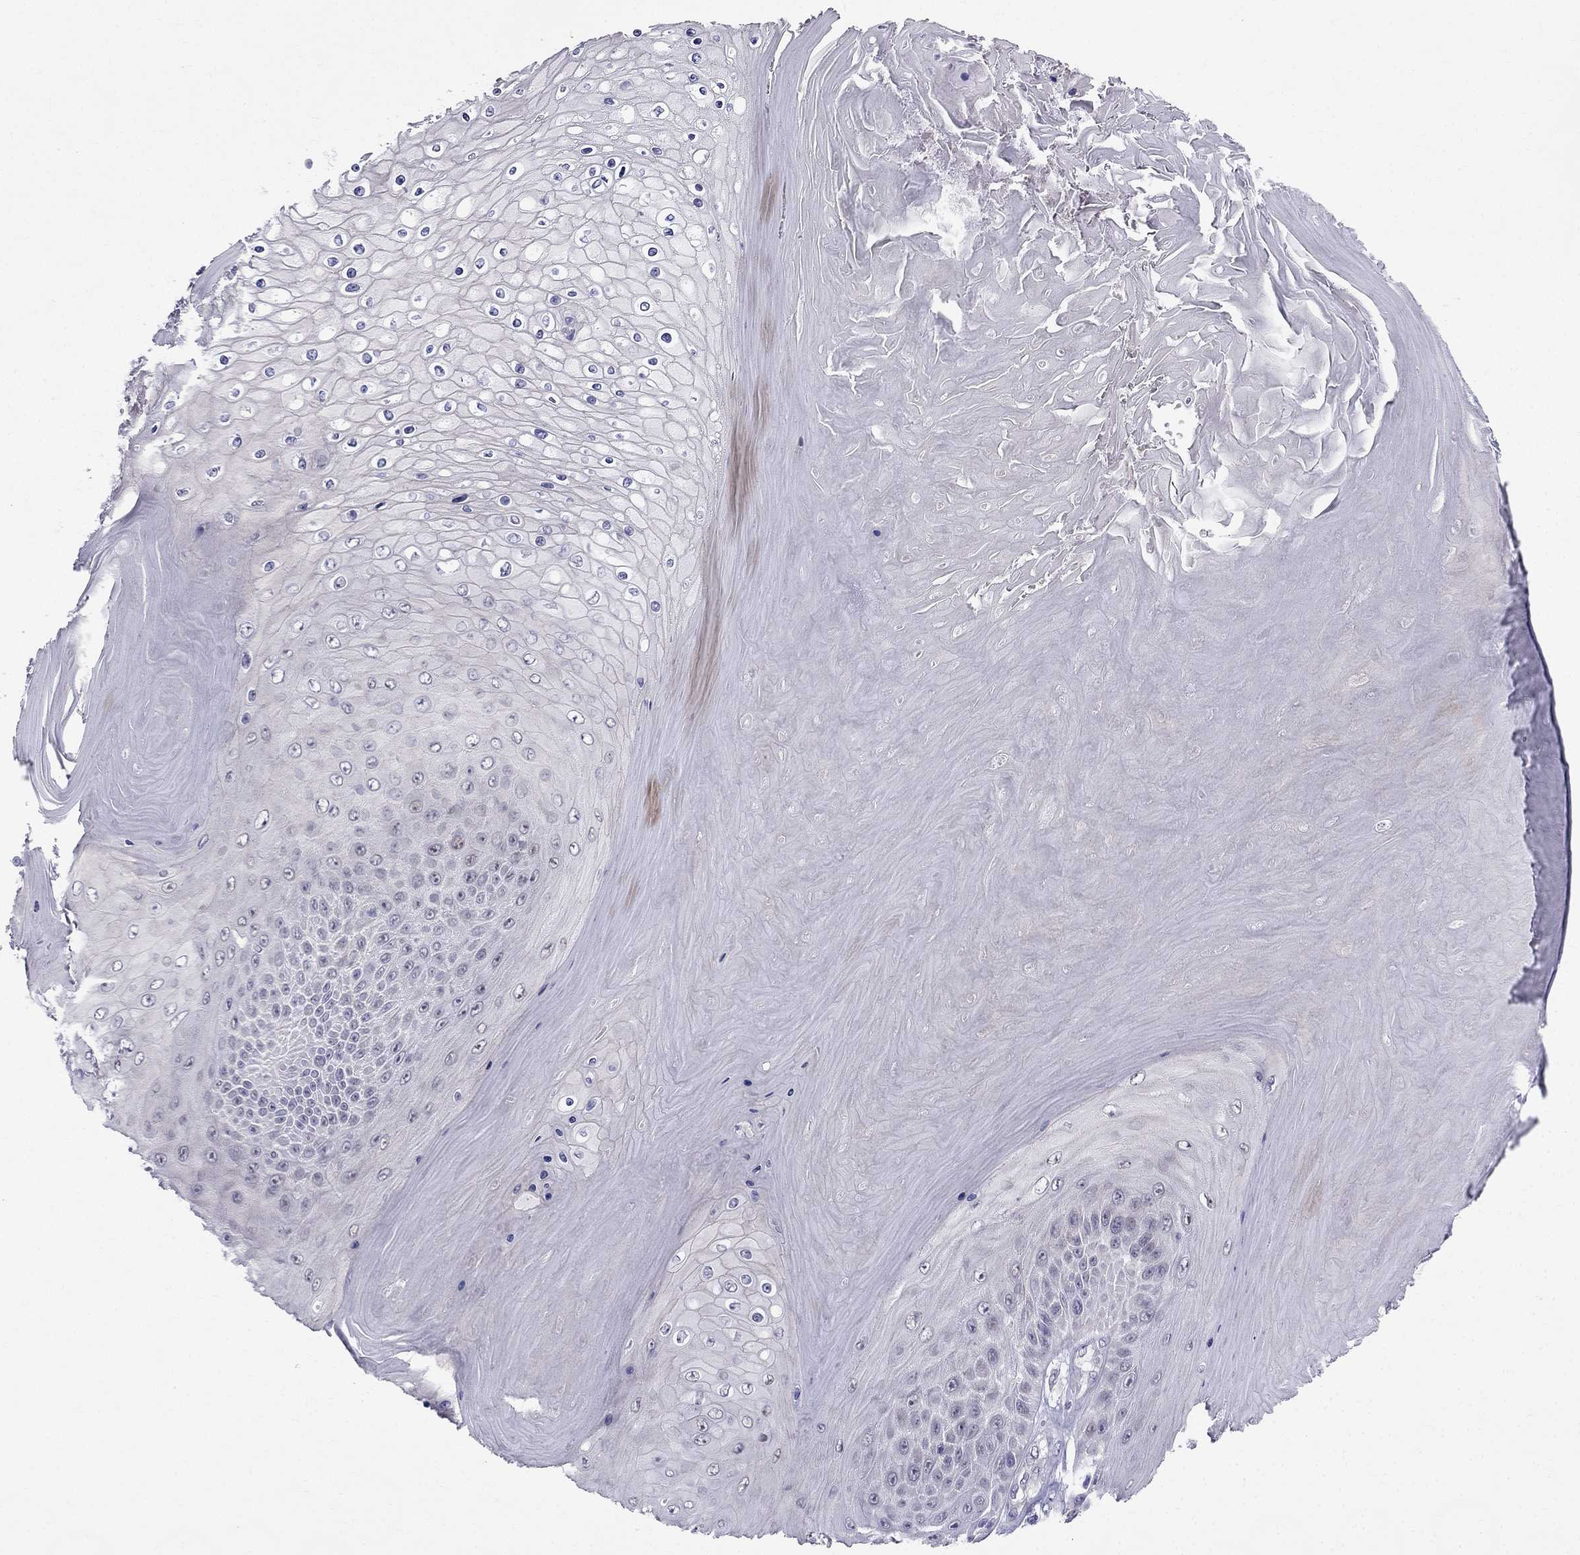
{"staining": {"intensity": "negative", "quantity": "none", "location": "none"}, "tissue": "skin cancer", "cell_type": "Tumor cells", "image_type": "cancer", "snomed": [{"axis": "morphology", "description": "Squamous cell carcinoma, NOS"}, {"axis": "topography", "description": "Skin"}], "caption": "Immunohistochemical staining of skin cancer shows no significant expression in tumor cells.", "gene": "BAG5", "patient": {"sex": "male", "age": 62}}